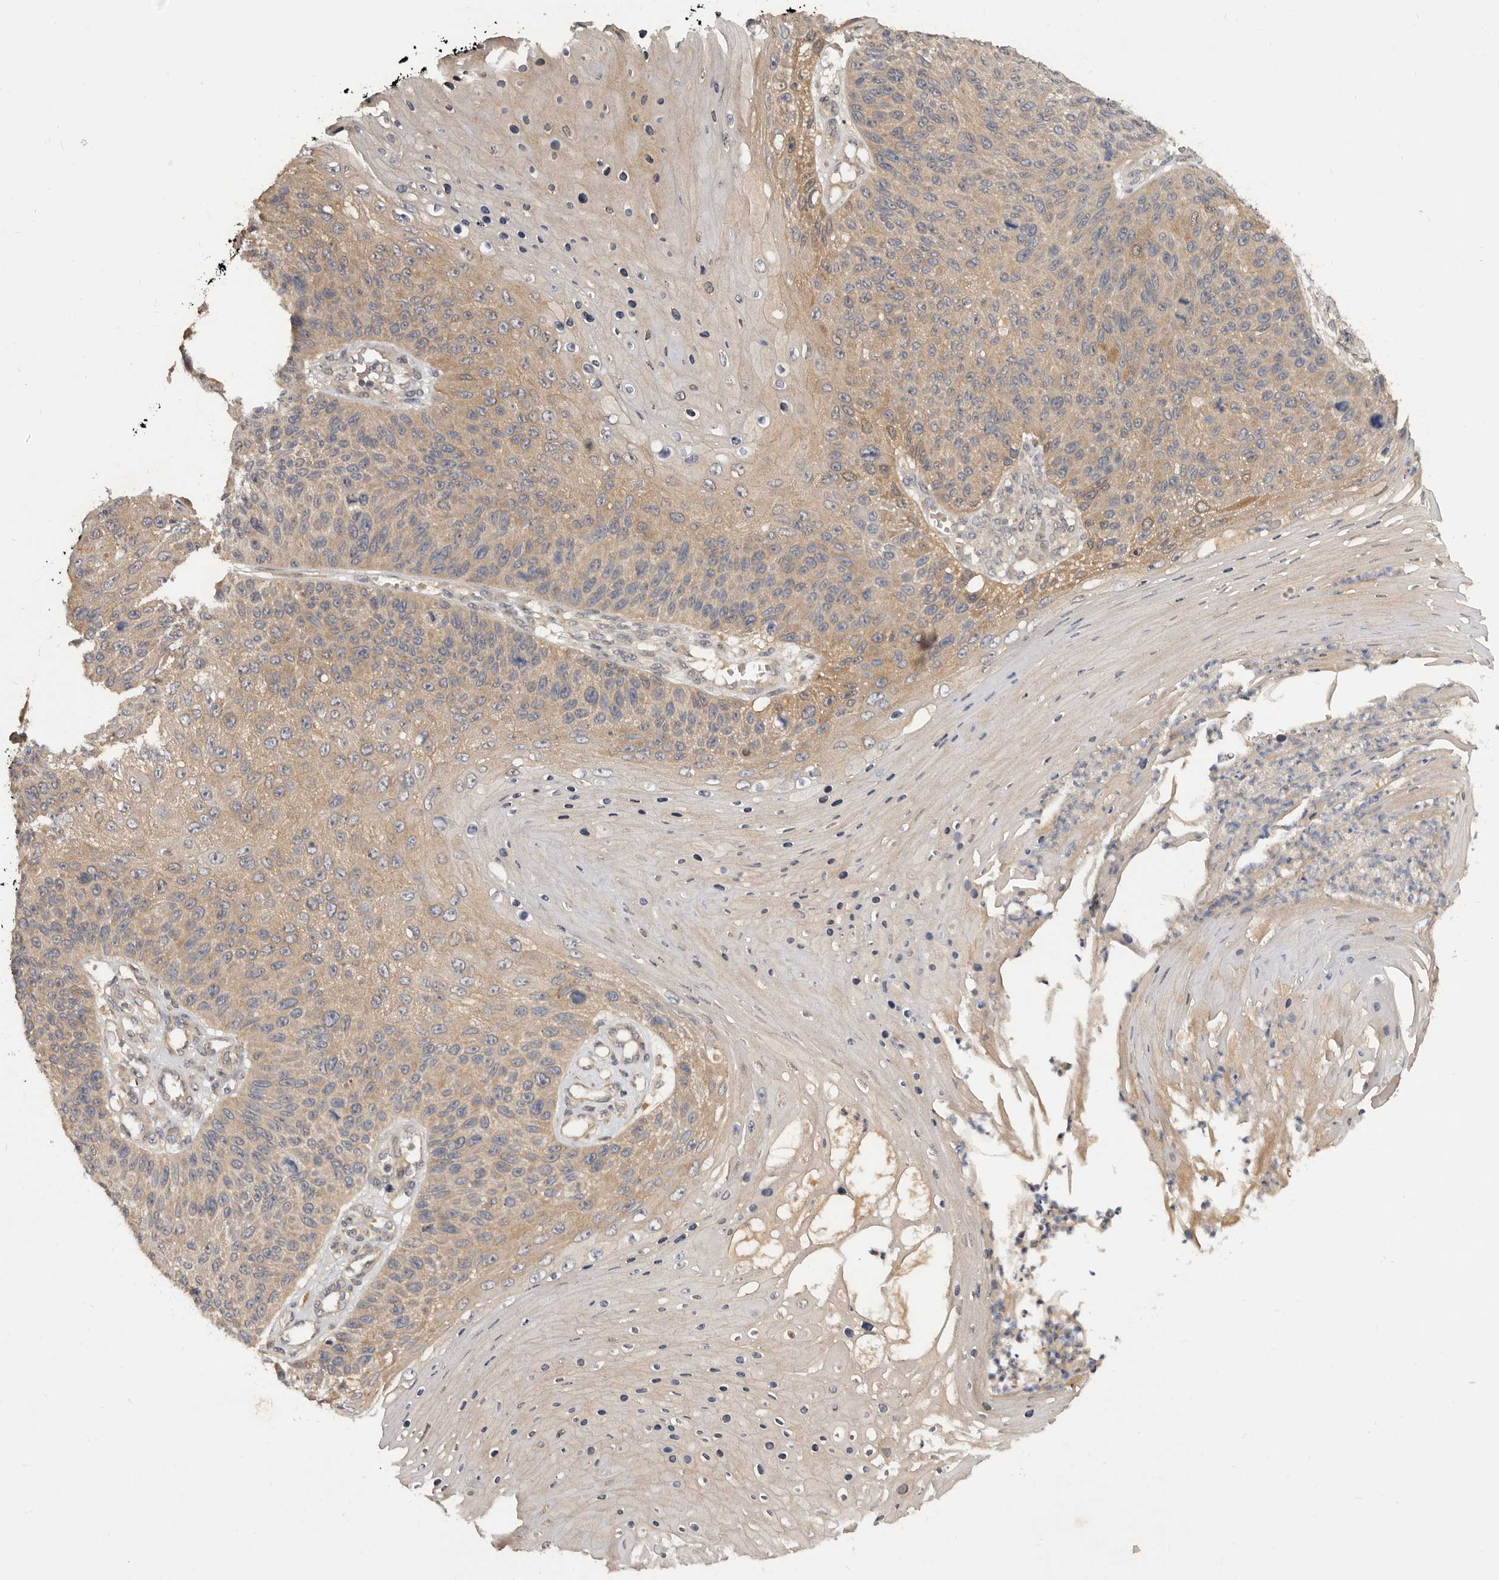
{"staining": {"intensity": "weak", "quantity": ">75%", "location": "cytoplasmic/membranous"}, "tissue": "skin cancer", "cell_type": "Tumor cells", "image_type": "cancer", "snomed": [{"axis": "morphology", "description": "Squamous cell carcinoma, NOS"}, {"axis": "topography", "description": "Skin"}], "caption": "Skin cancer stained for a protein (brown) exhibits weak cytoplasmic/membranous positive positivity in approximately >75% of tumor cells.", "gene": "INAVA", "patient": {"sex": "female", "age": 88}}